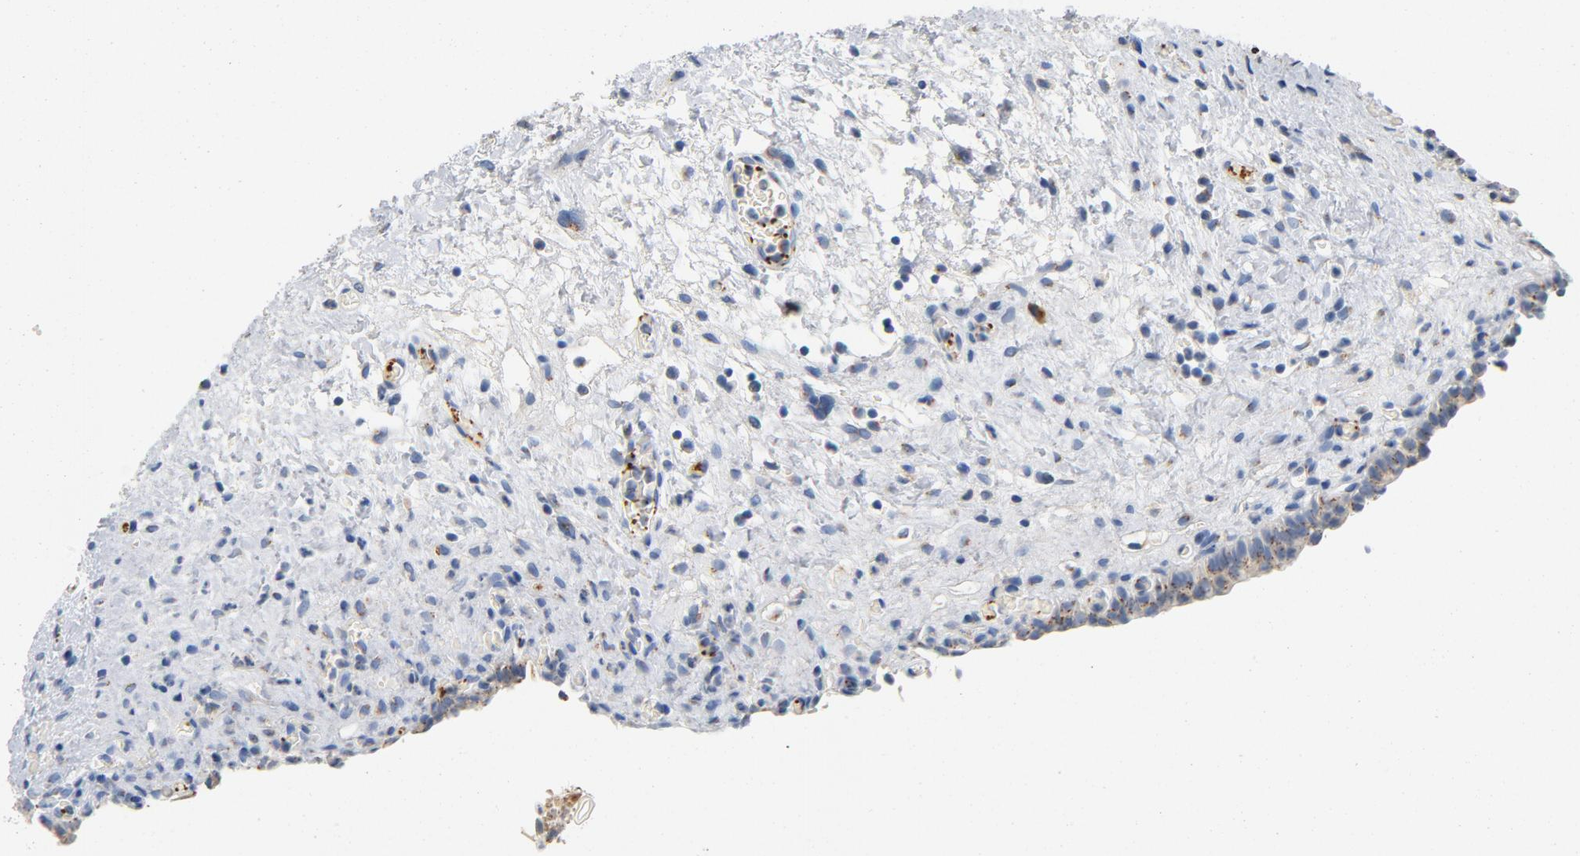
{"staining": {"intensity": "negative", "quantity": "none", "location": "none"}, "tissue": "urinary bladder", "cell_type": "Urothelial cells", "image_type": "normal", "snomed": [{"axis": "morphology", "description": "Normal tissue, NOS"}, {"axis": "morphology", "description": "Dysplasia, NOS"}, {"axis": "topography", "description": "Urinary bladder"}], "caption": "Photomicrograph shows no significant protein staining in urothelial cells of benign urinary bladder.", "gene": "LMAN2", "patient": {"sex": "male", "age": 35}}